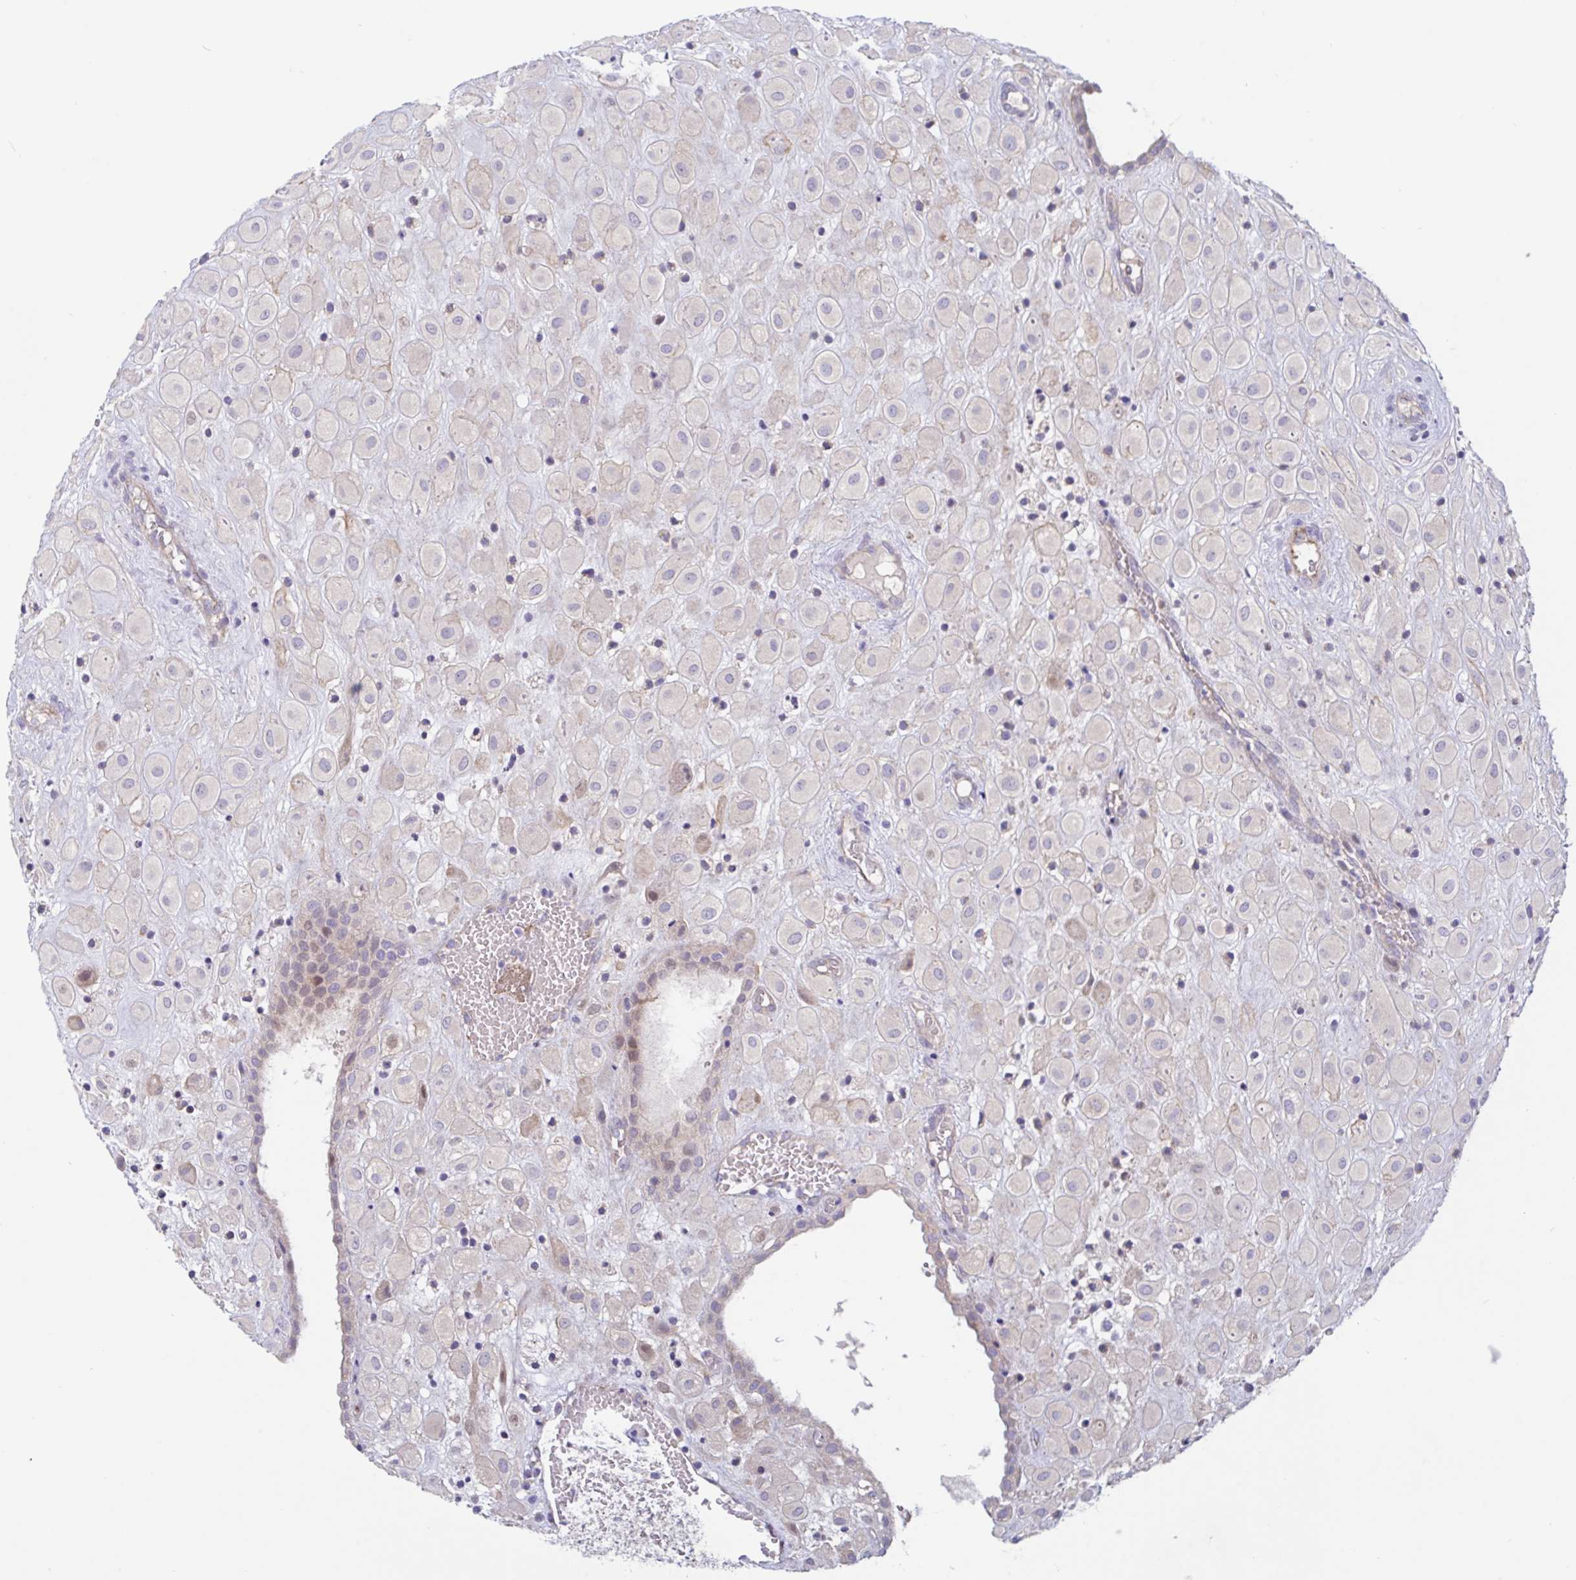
{"staining": {"intensity": "negative", "quantity": "none", "location": "none"}, "tissue": "placenta", "cell_type": "Decidual cells", "image_type": "normal", "snomed": [{"axis": "morphology", "description": "Normal tissue, NOS"}, {"axis": "topography", "description": "Placenta"}], "caption": "An IHC photomicrograph of benign placenta is shown. There is no staining in decidual cells of placenta. Brightfield microscopy of immunohistochemistry (IHC) stained with DAB (3,3'-diaminobenzidine) (brown) and hematoxylin (blue), captured at high magnification.", "gene": "IL37", "patient": {"sex": "female", "age": 24}}